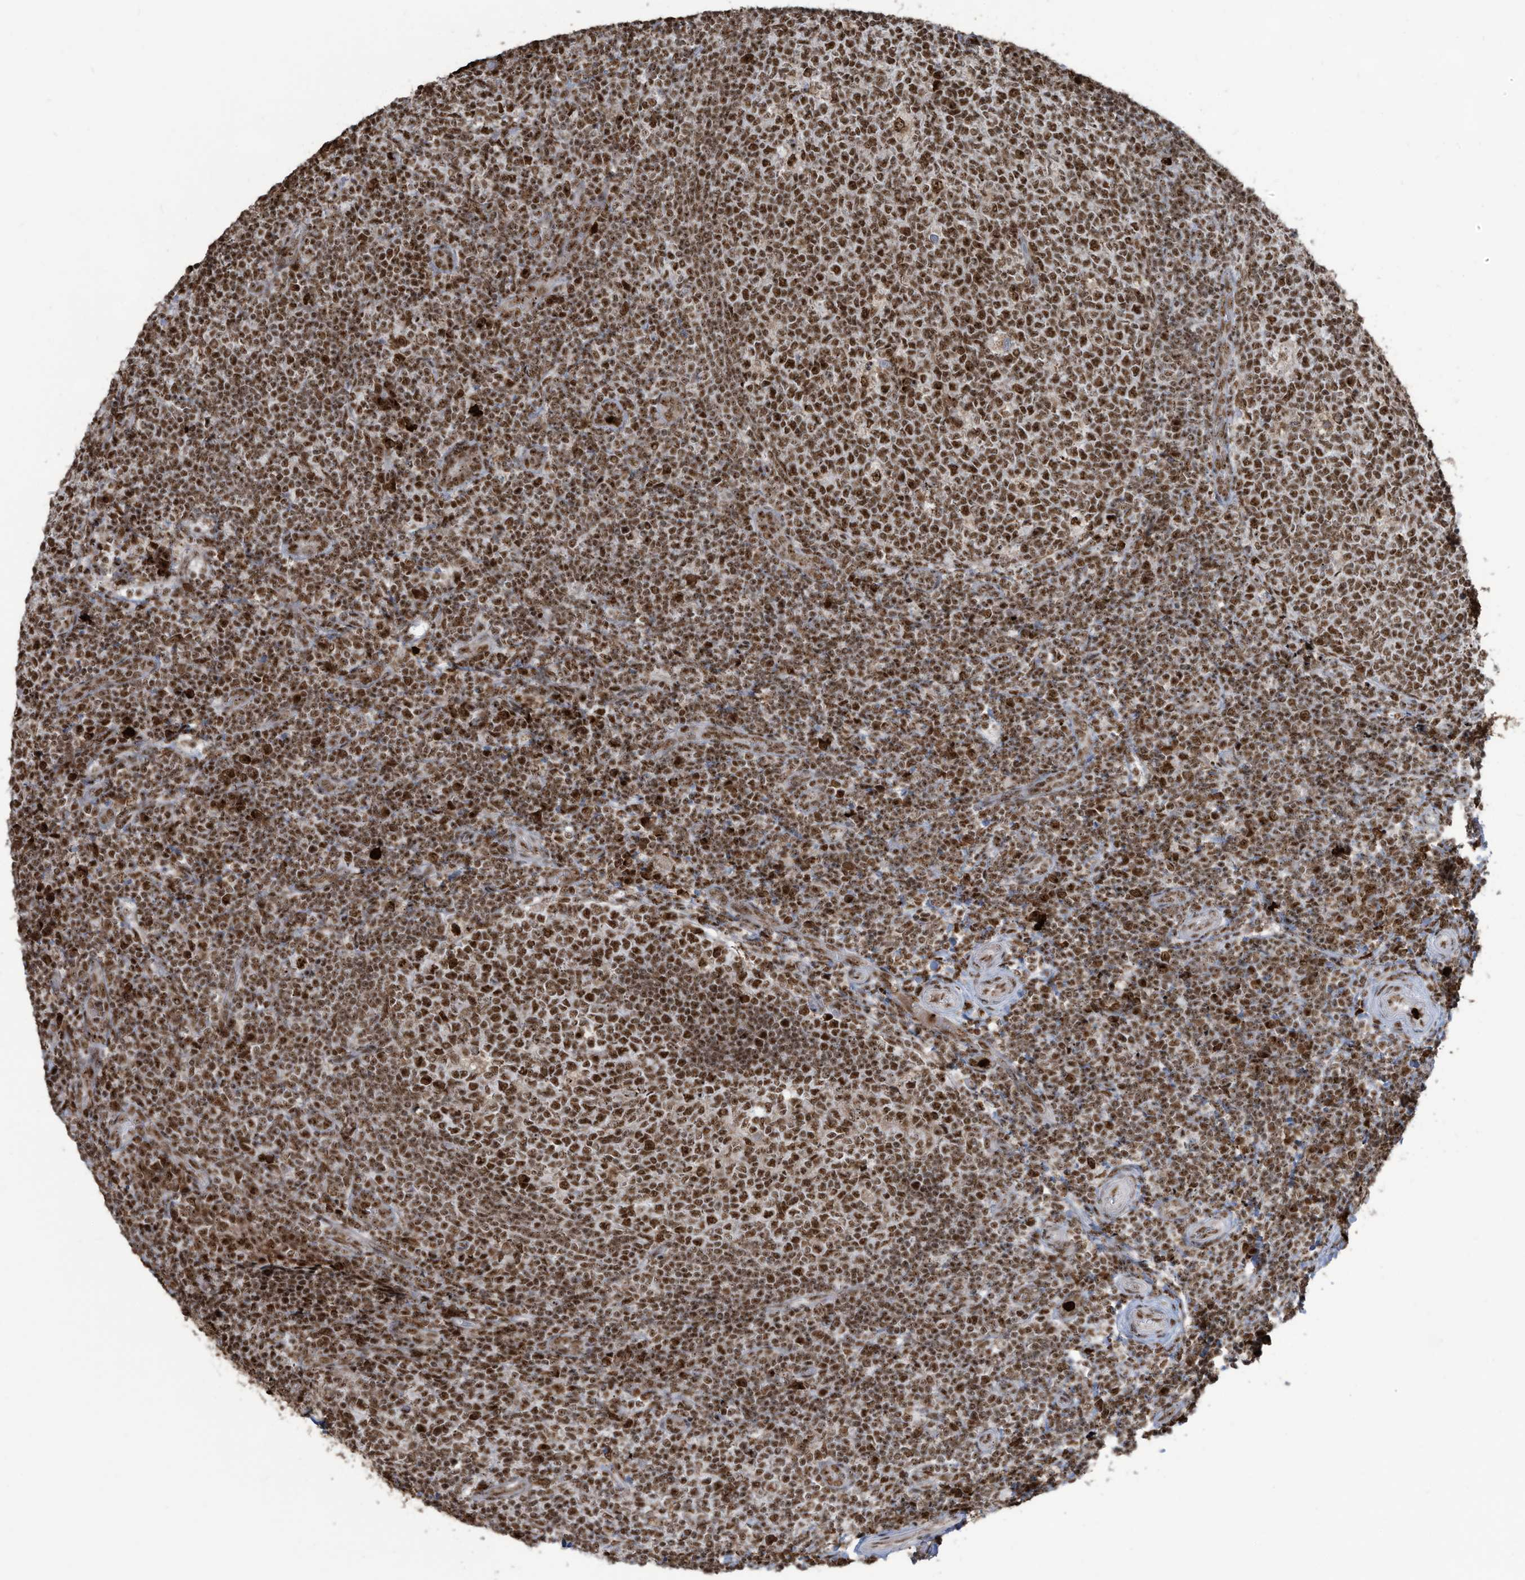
{"staining": {"intensity": "strong", "quantity": ">75%", "location": "nuclear"}, "tissue": "tonsil", "cell_type": "Germinal center cells", "image_type": "normal", "snomed": [{"axis": "morphology", "description": "Normal tissue, NOS"}, {"axis": "topography", "description": "Tonsil"}], "caption": "High-magnification brightfield microscopy of normal tonsil stained with DAB (brown) and counterstained with hematoxylin (blue). germinal center cells exhibit strong nuclear expression is seen in about>75% of cells. Ihc stains the protein in brown and the nuclei are stained blue.", "gene": "LBH", "patient": {"sex": "female", "age": 19}}